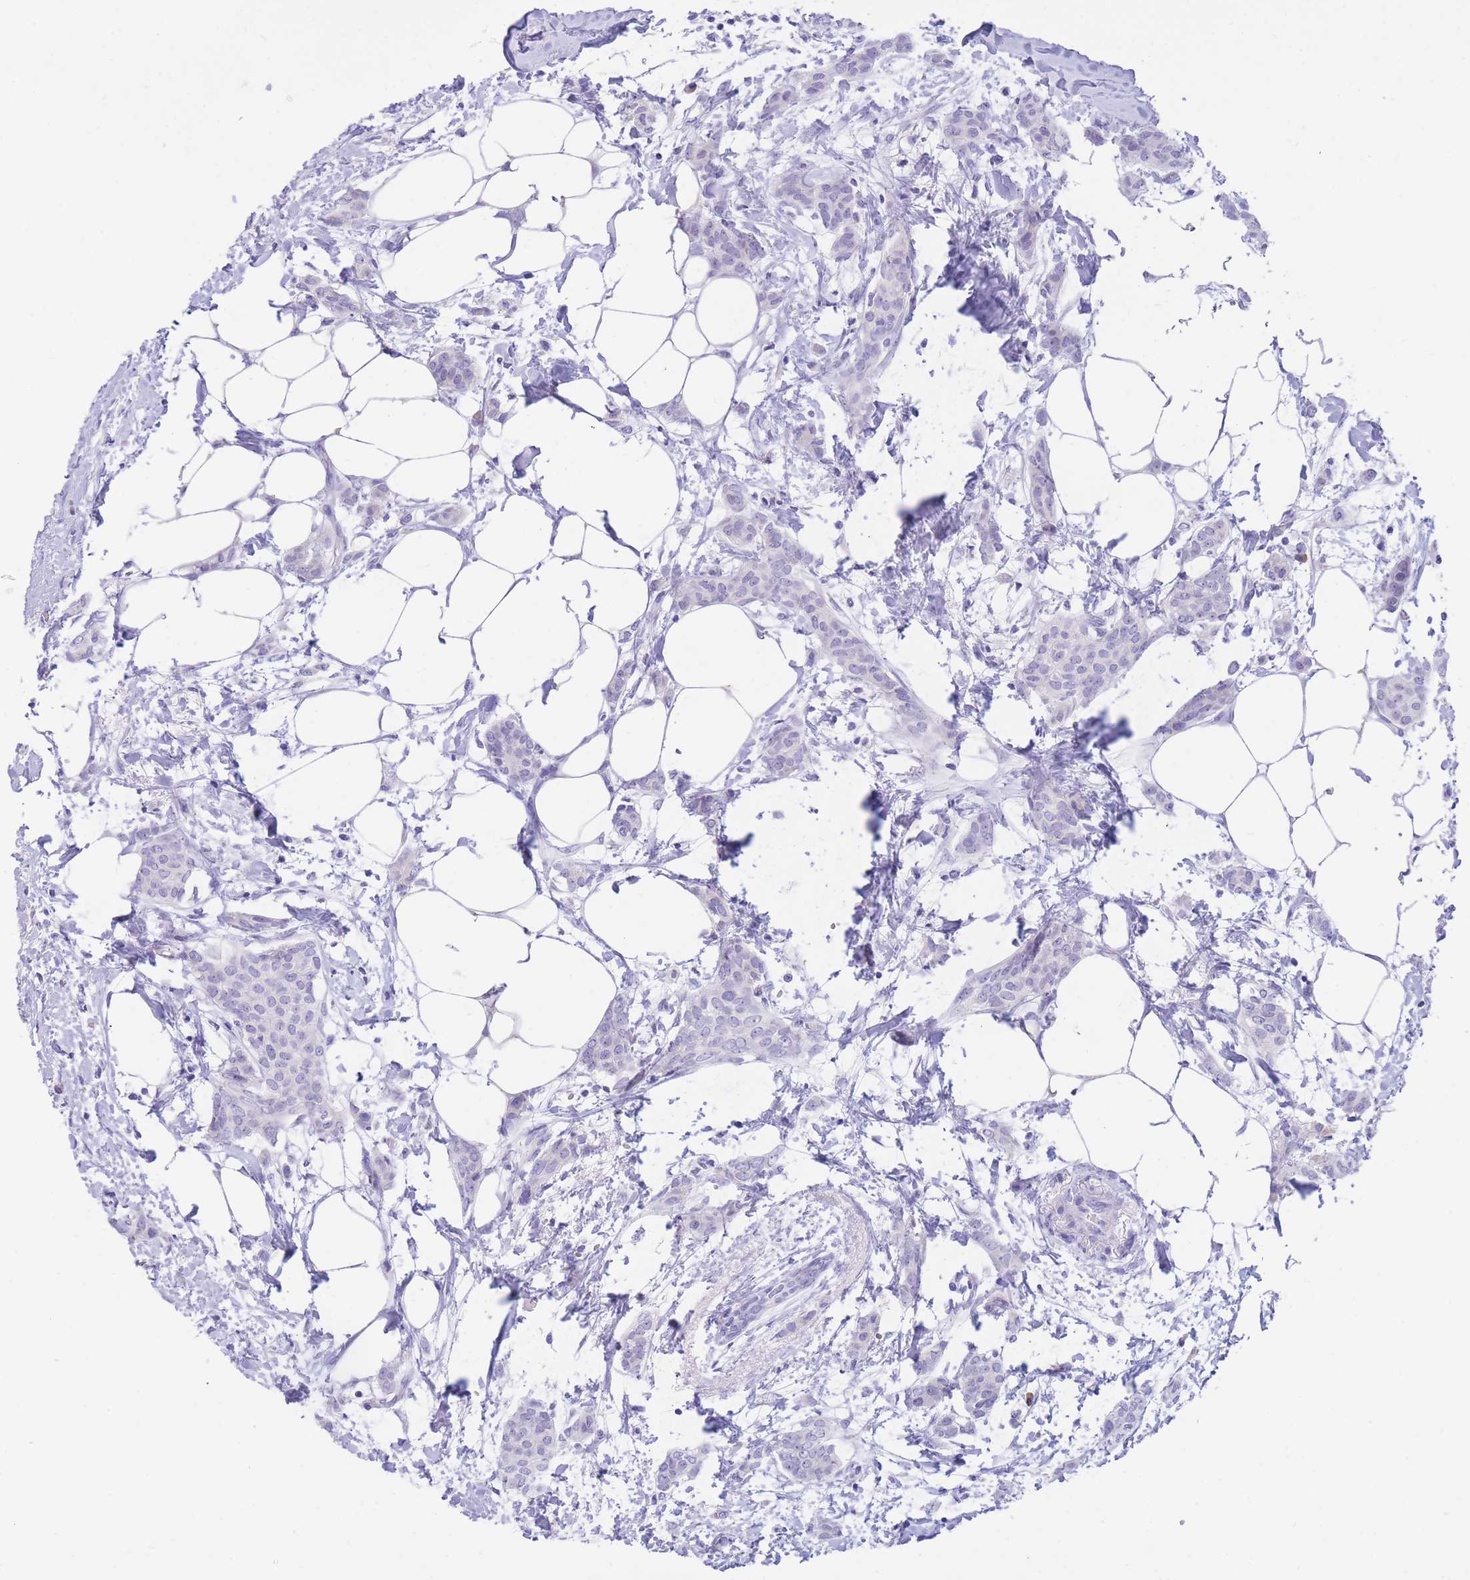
{"staining": {"intensity": "negative", "quantity": "none", "location": "none"}, "tissue": "breast cancer", "cell_type": "Tumor cells", "image_type": "cancer", "snomed": [{"axis": "morphology", "description": "Duct carcinoma"}, {"axis": "topography", "description": "Breast"}], "caption": "Immunohistochemistry histopathology image of neoplastic tissue: breast cancer (intraductal carcinoma) stained with DAB displays no significant protein staining in tumor cells. The staining is performed using DAB brown chromogen with nuclei counter-stained in using hematoxylin.", "gene": "SSUH2", "patient": {"sex": "female", "age": 72}}